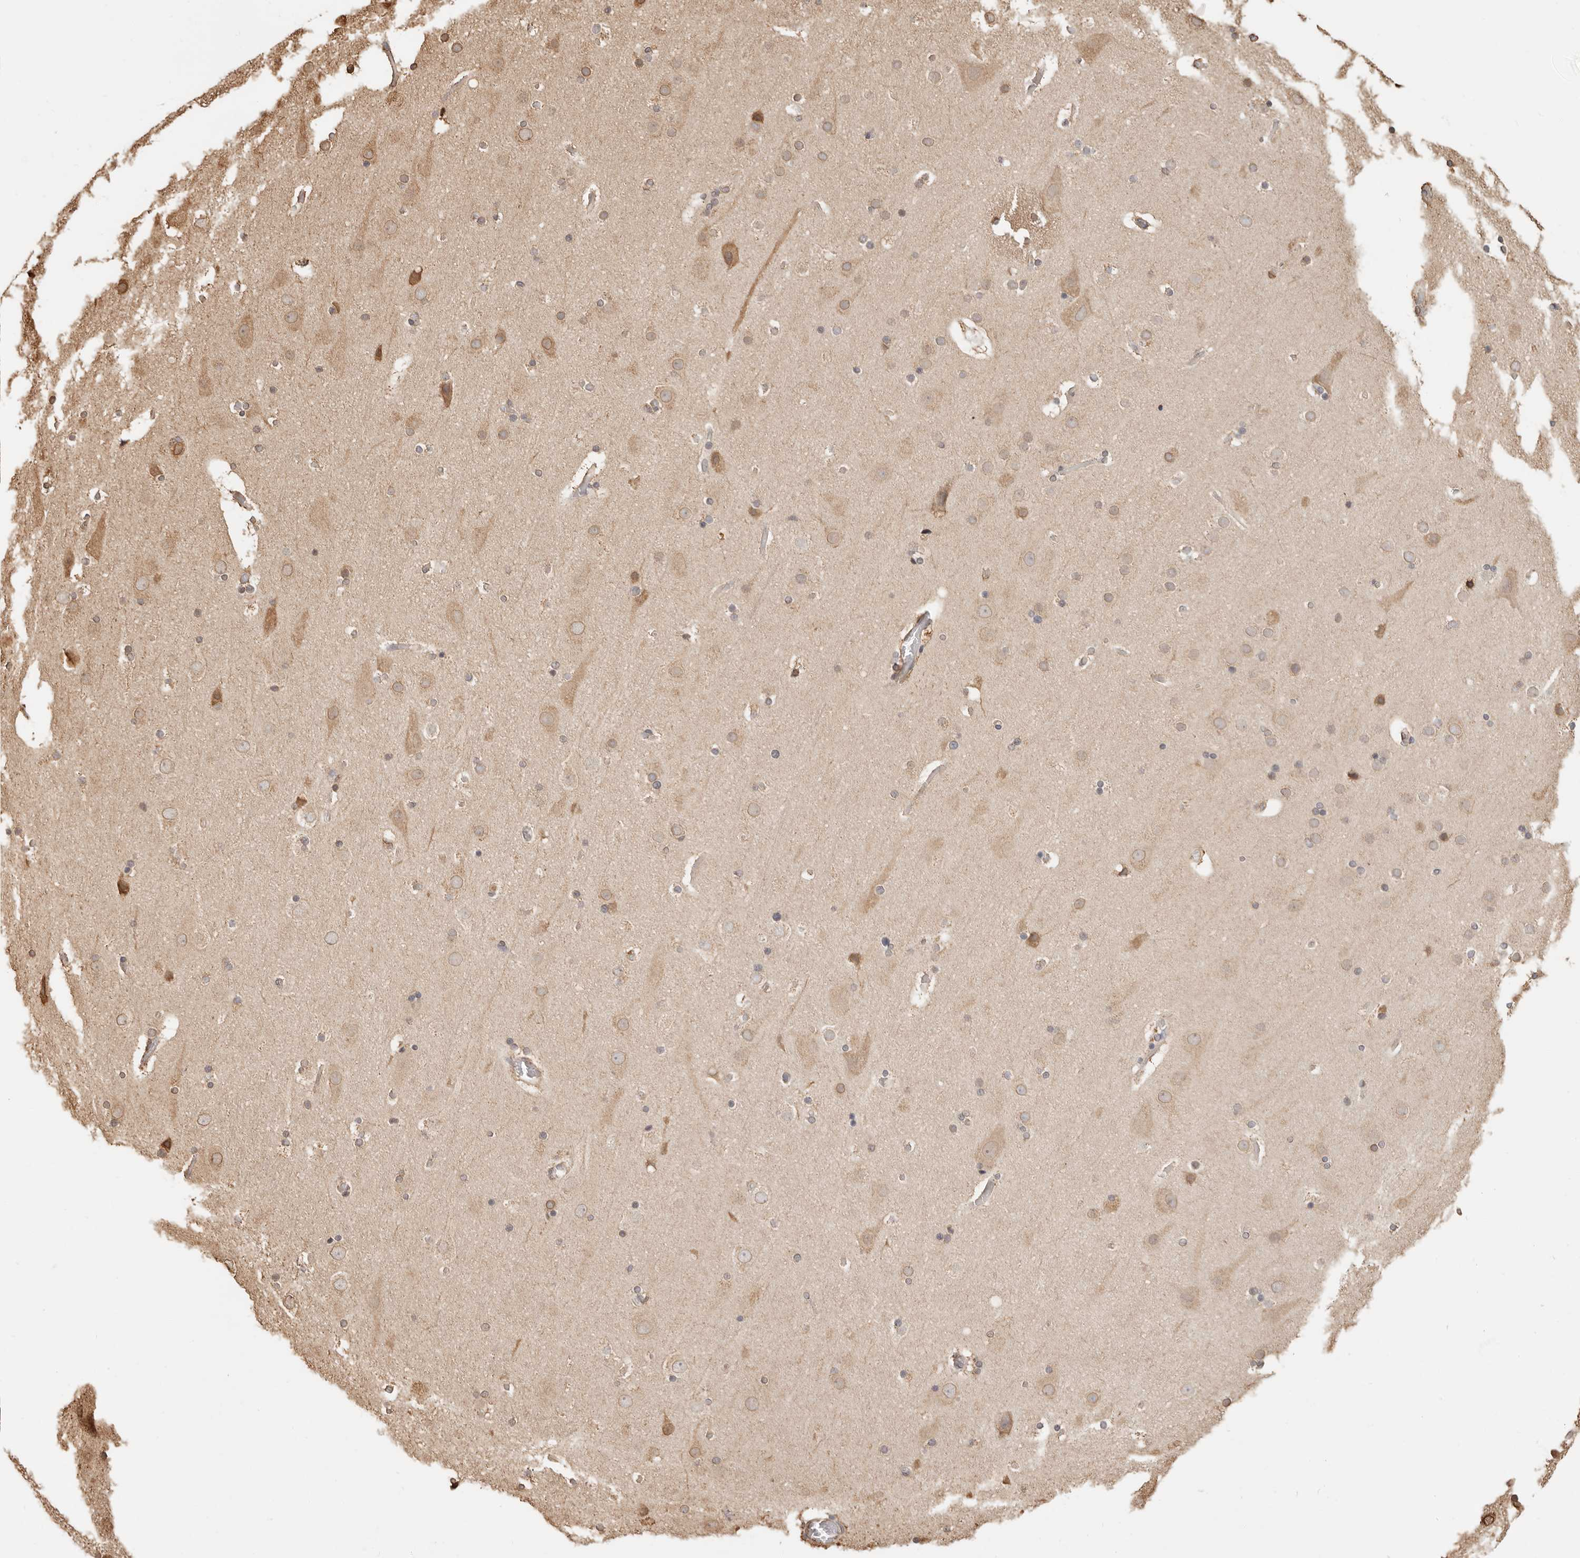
{"staining": {"intensity": "negative", "quantity": "none", "location": "none"}, "tissue": "cerebral cortex", "cell_type": "Endothelial cells", "image_type": "normal", "snomed": [{"axis": "morphology", "description": "Normal tissue, NOS"}, {"axis": "topography", "description": "Cerebral cortex"}], "caption": "IHC histopathology image of unremarkable cerebral cortex: cerebral cortex stained with DAB reveals no significant protein expression in endothelial cells. The staining was performed using DAB (3,3'-diaminobenzidine) to visualize the protein expression in brown, while the nuclei were stained in blue with hematoxylin (Magnification: 20x).", "gene": "ARHGEF10L", "patient": {"sex": "male", "age": 57}}